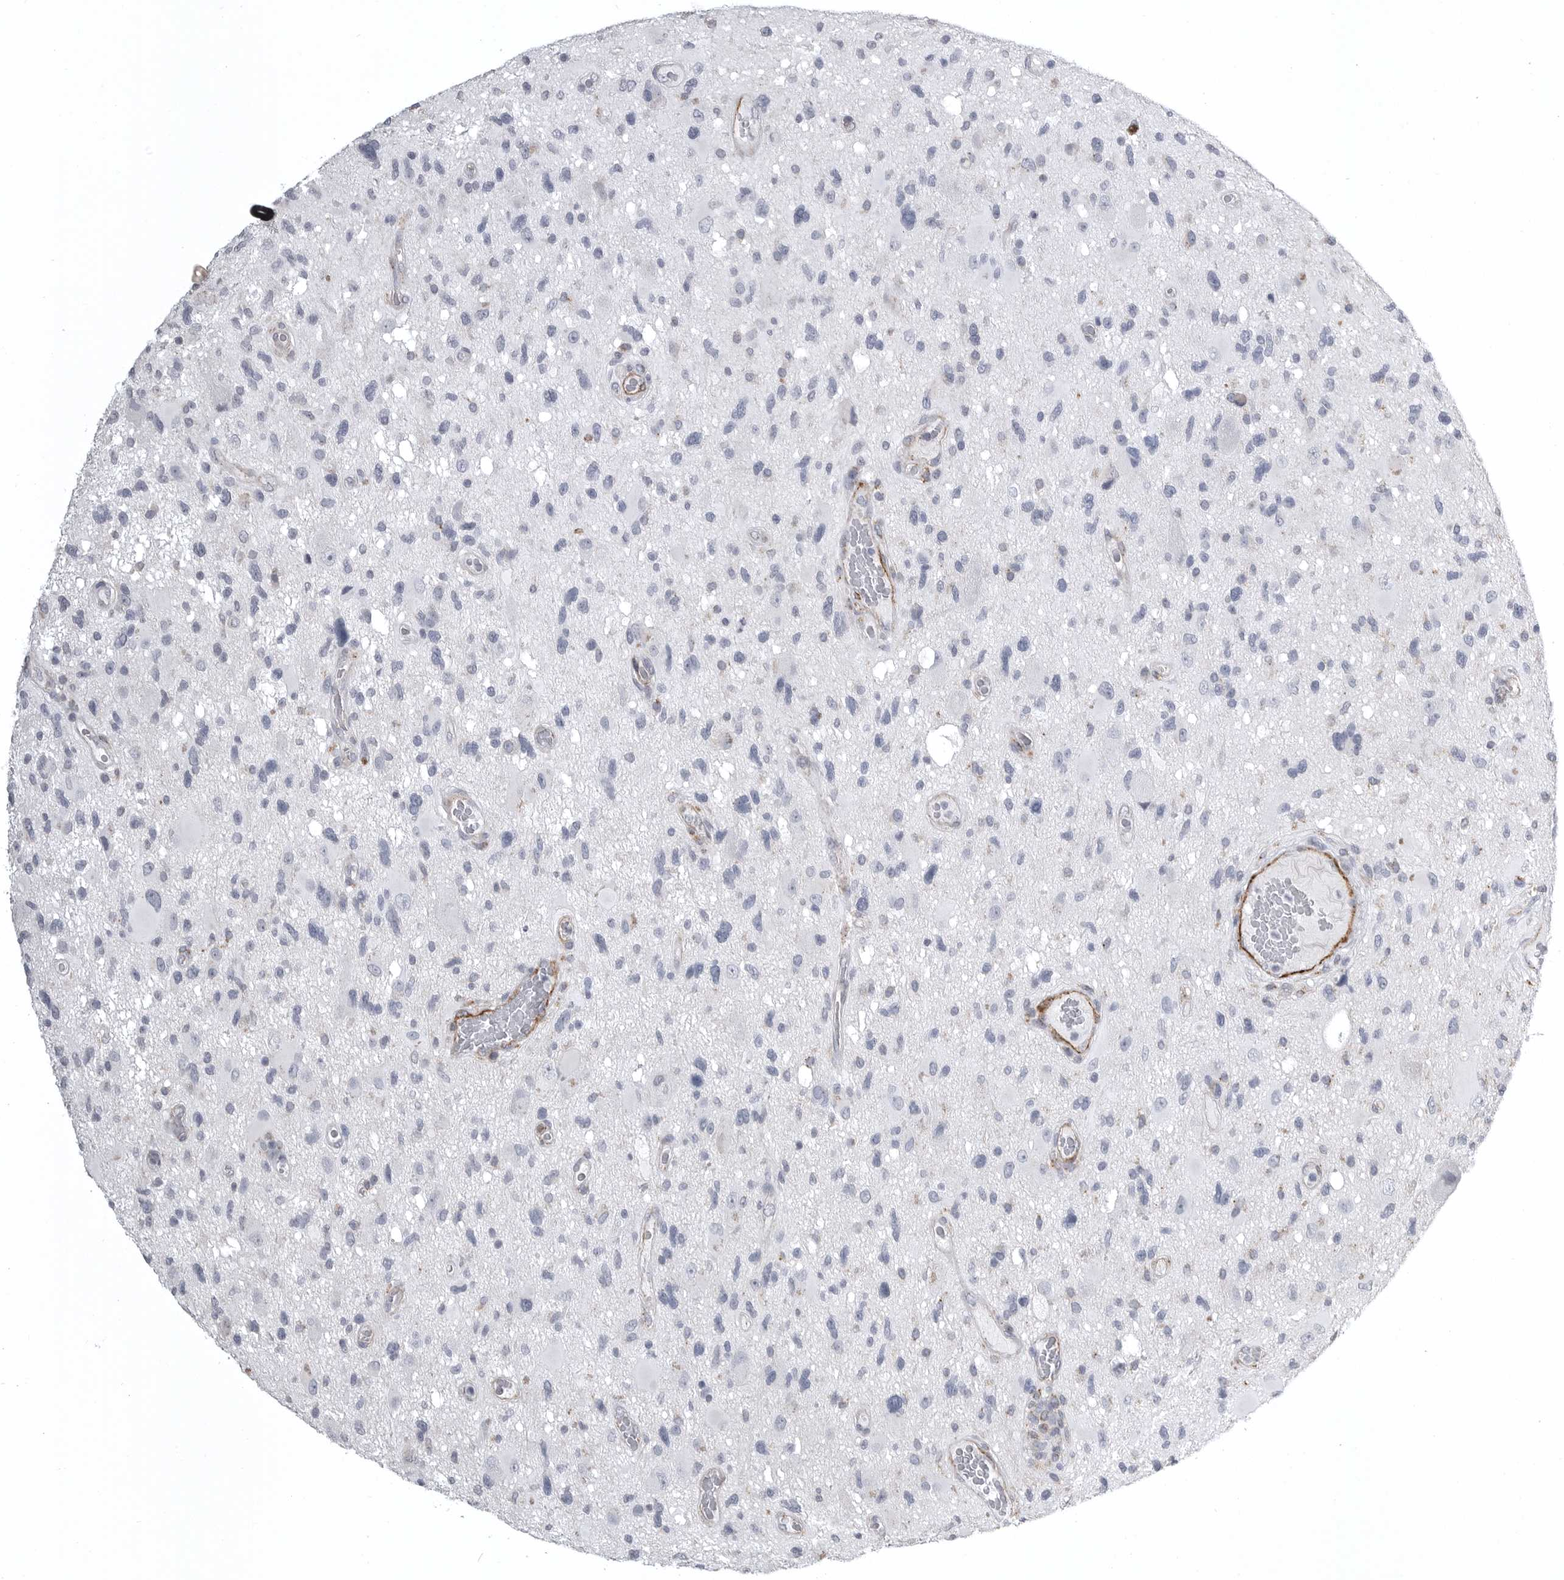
{"staining": {"intensity": "negative", "quantity": "none", "location": "none"}, "tissue": "glioma", "cell_type": "Tumor cells", "image_type": "cancer", "snomed": [{"axis": "morphology", "description": "Glioma, malignant, High grade"}, {"axis": "topography", "description": "Brain"}], "caption": "DAB immunohistochemical staining of glioma shows no significant staining in tumor cells.", "gene": "AOC3", "patient": {"sex": "male", "age": 33}}